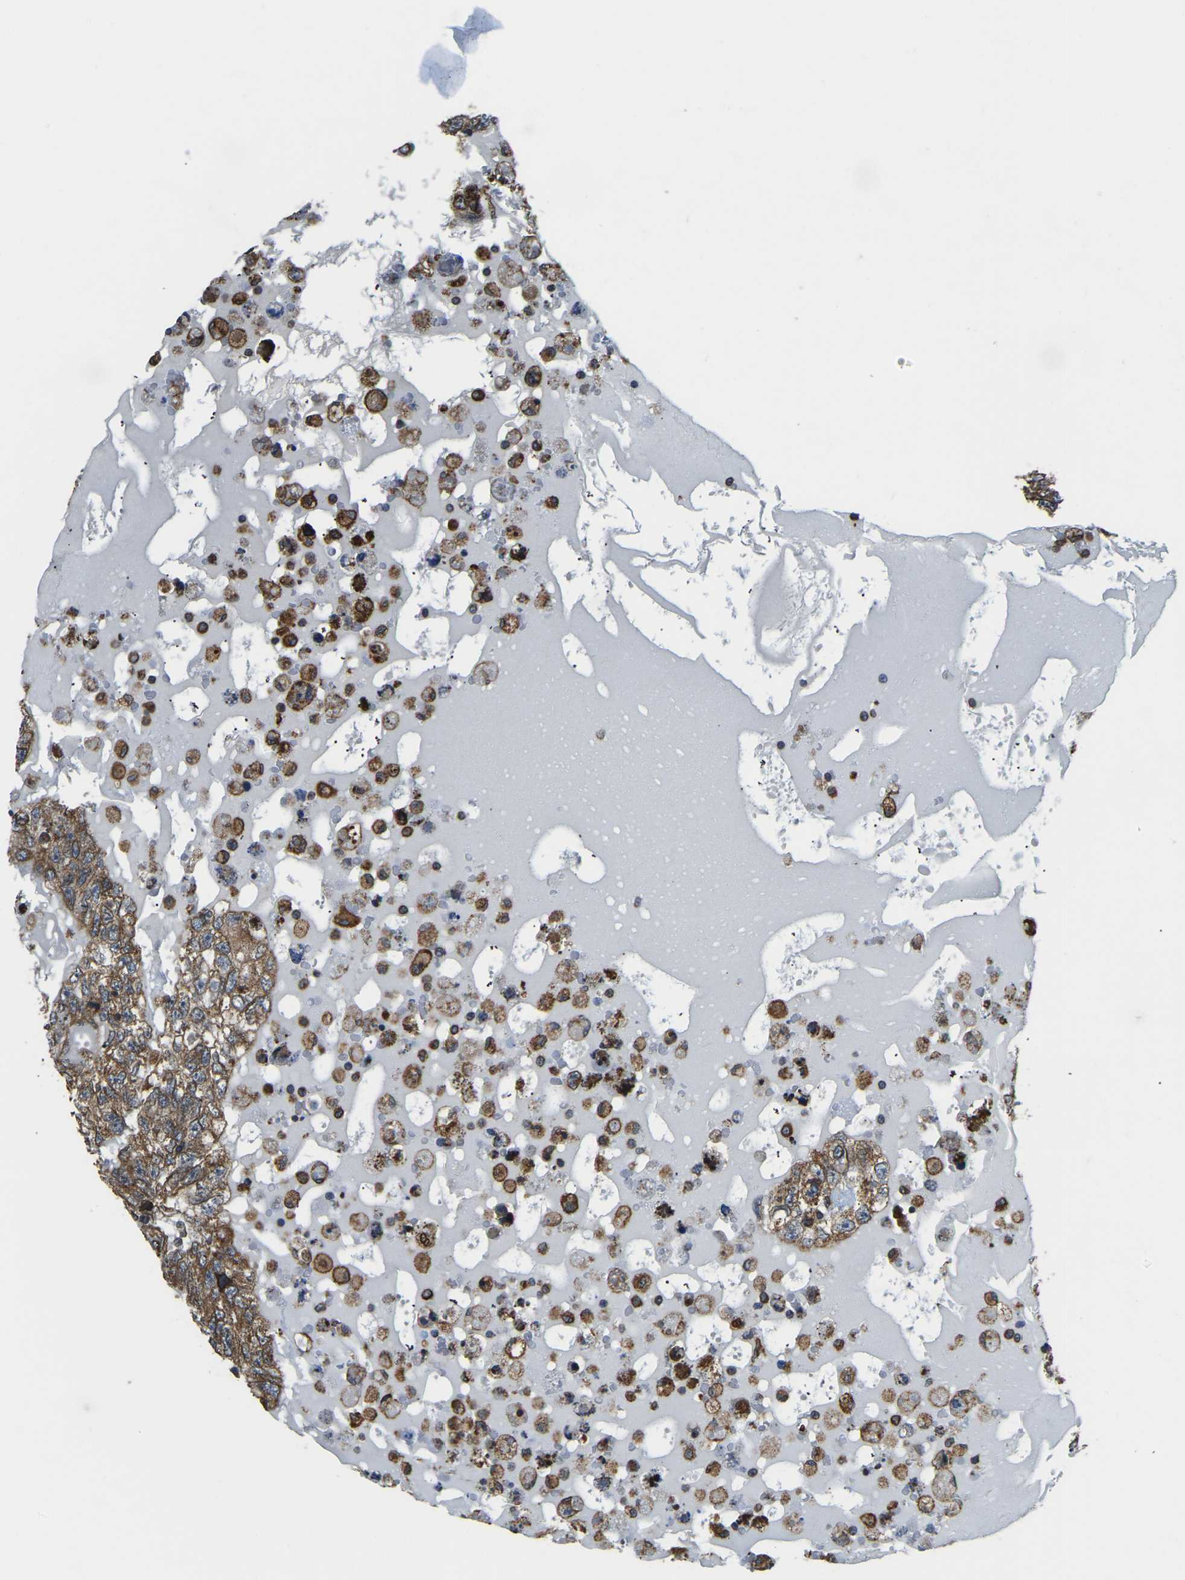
{"staining": {"intensity": "moderate", "quantity": ">75%", "location": "cytoplasmic/membranous"}, "tissue": "testis cancer", "cell_type": "Tumor cells", "image_type": "cancer", "snomed": [{"axis": "morphology", "description": "Carcinoma, Embryonal, NOS"}, {"axis": "topography", "description": "Testis"}], "caption": "Embryonal carcinoma (testis) stained for a protein demonstrates moderate cytoplasmic/membranous positivity in tumor cells. (DAB IHC, brown staining for protein, blue staining for nuclei).", "gene": "RNF115", "patient": {"sex": "male", "age": 36}}